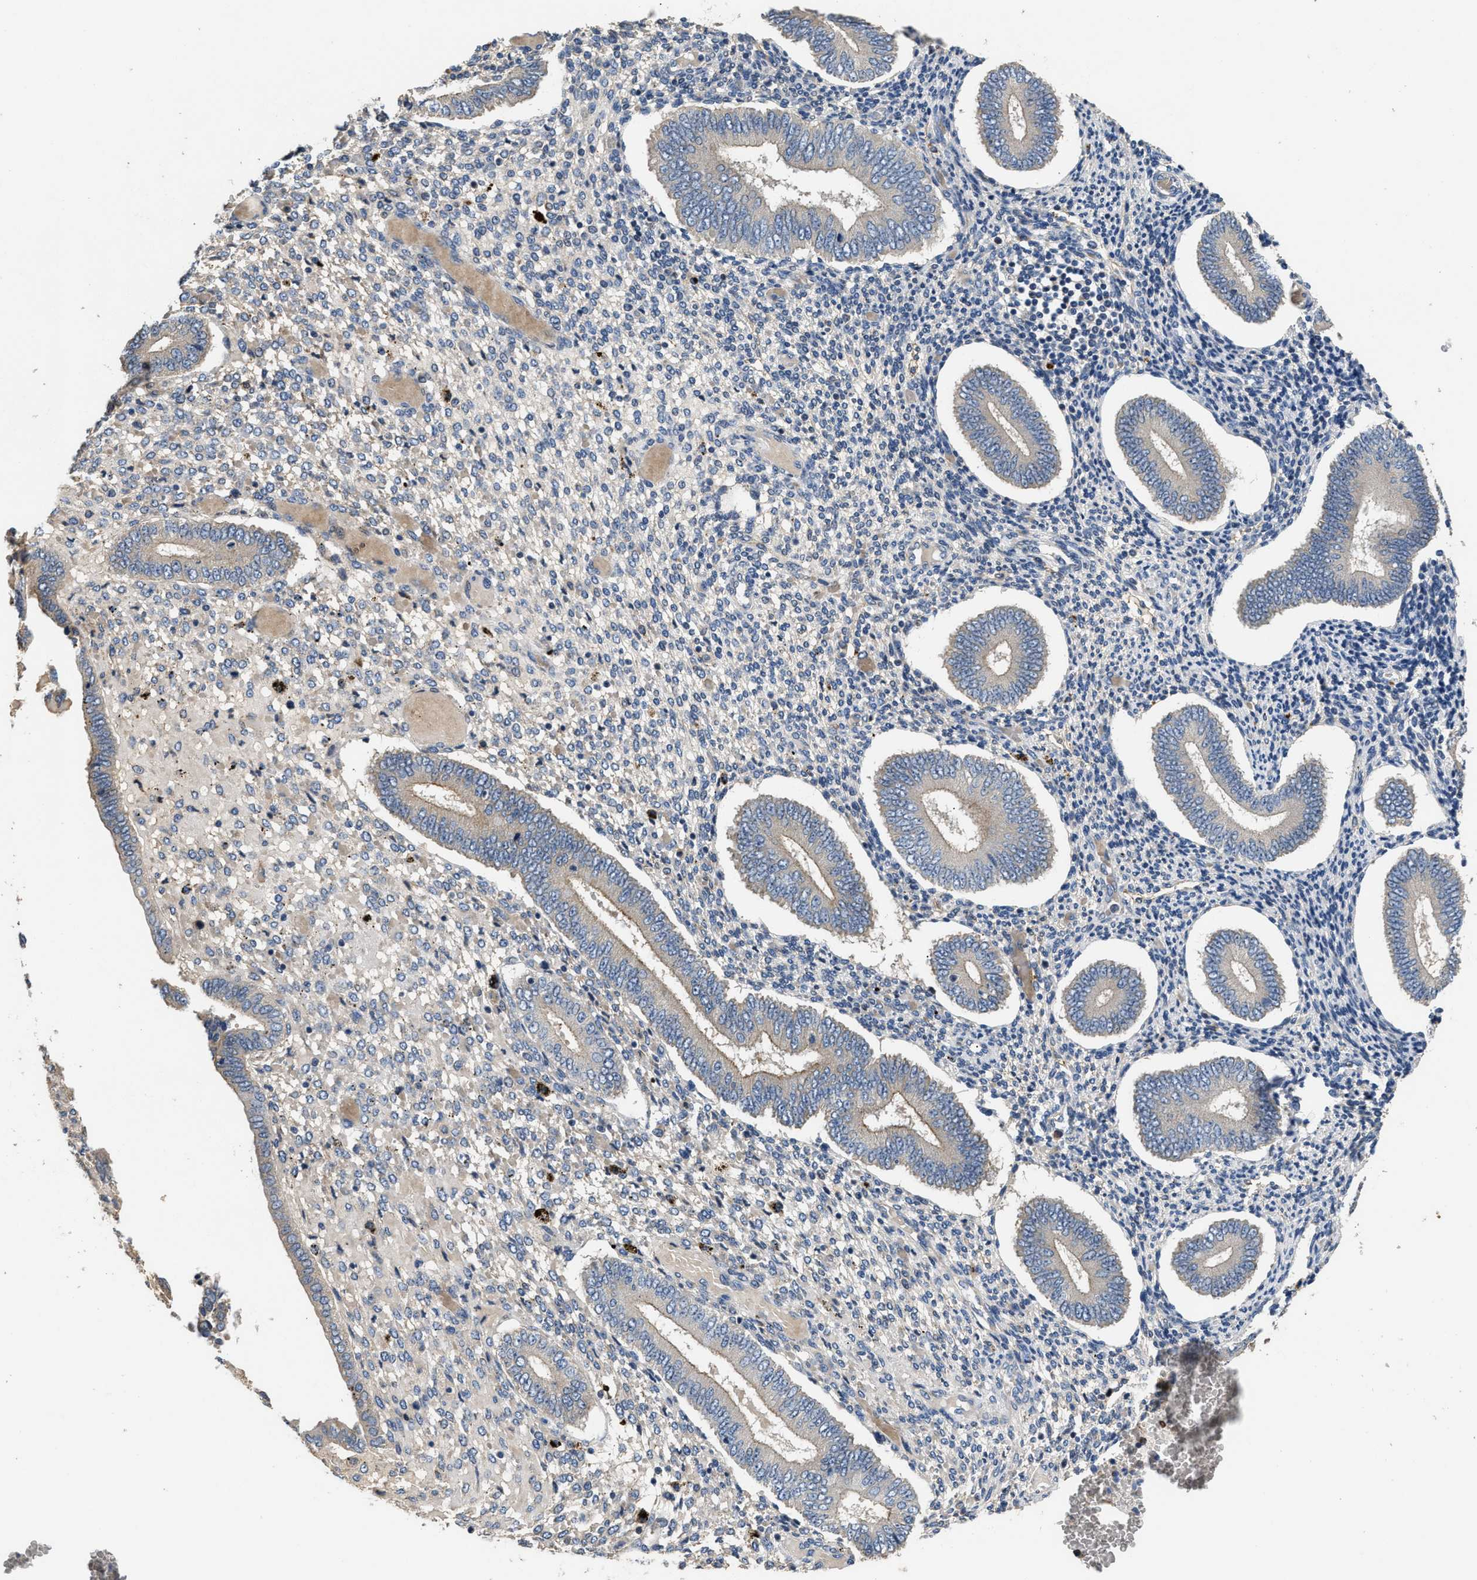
{"staining": {"intensity": "negative", "quantity": "none", "location": "none"}, "tissue": "endometrium", "cell_type": "Cells in endometrial stroma", "image_type": "normal", "snomed": [{"axis": "morphology", "description": "Normal tissue, NOS"}, {"axis": "topography", "description": "Endometrium"}], "caption": "IHC micrograph of benign endometrium: human endometrium stained with DAB demonstrates no significant protein staining in cells in endometrial stroma.", "gene": "IL17RC", "patient": {"sex": "female", "age": 42}}